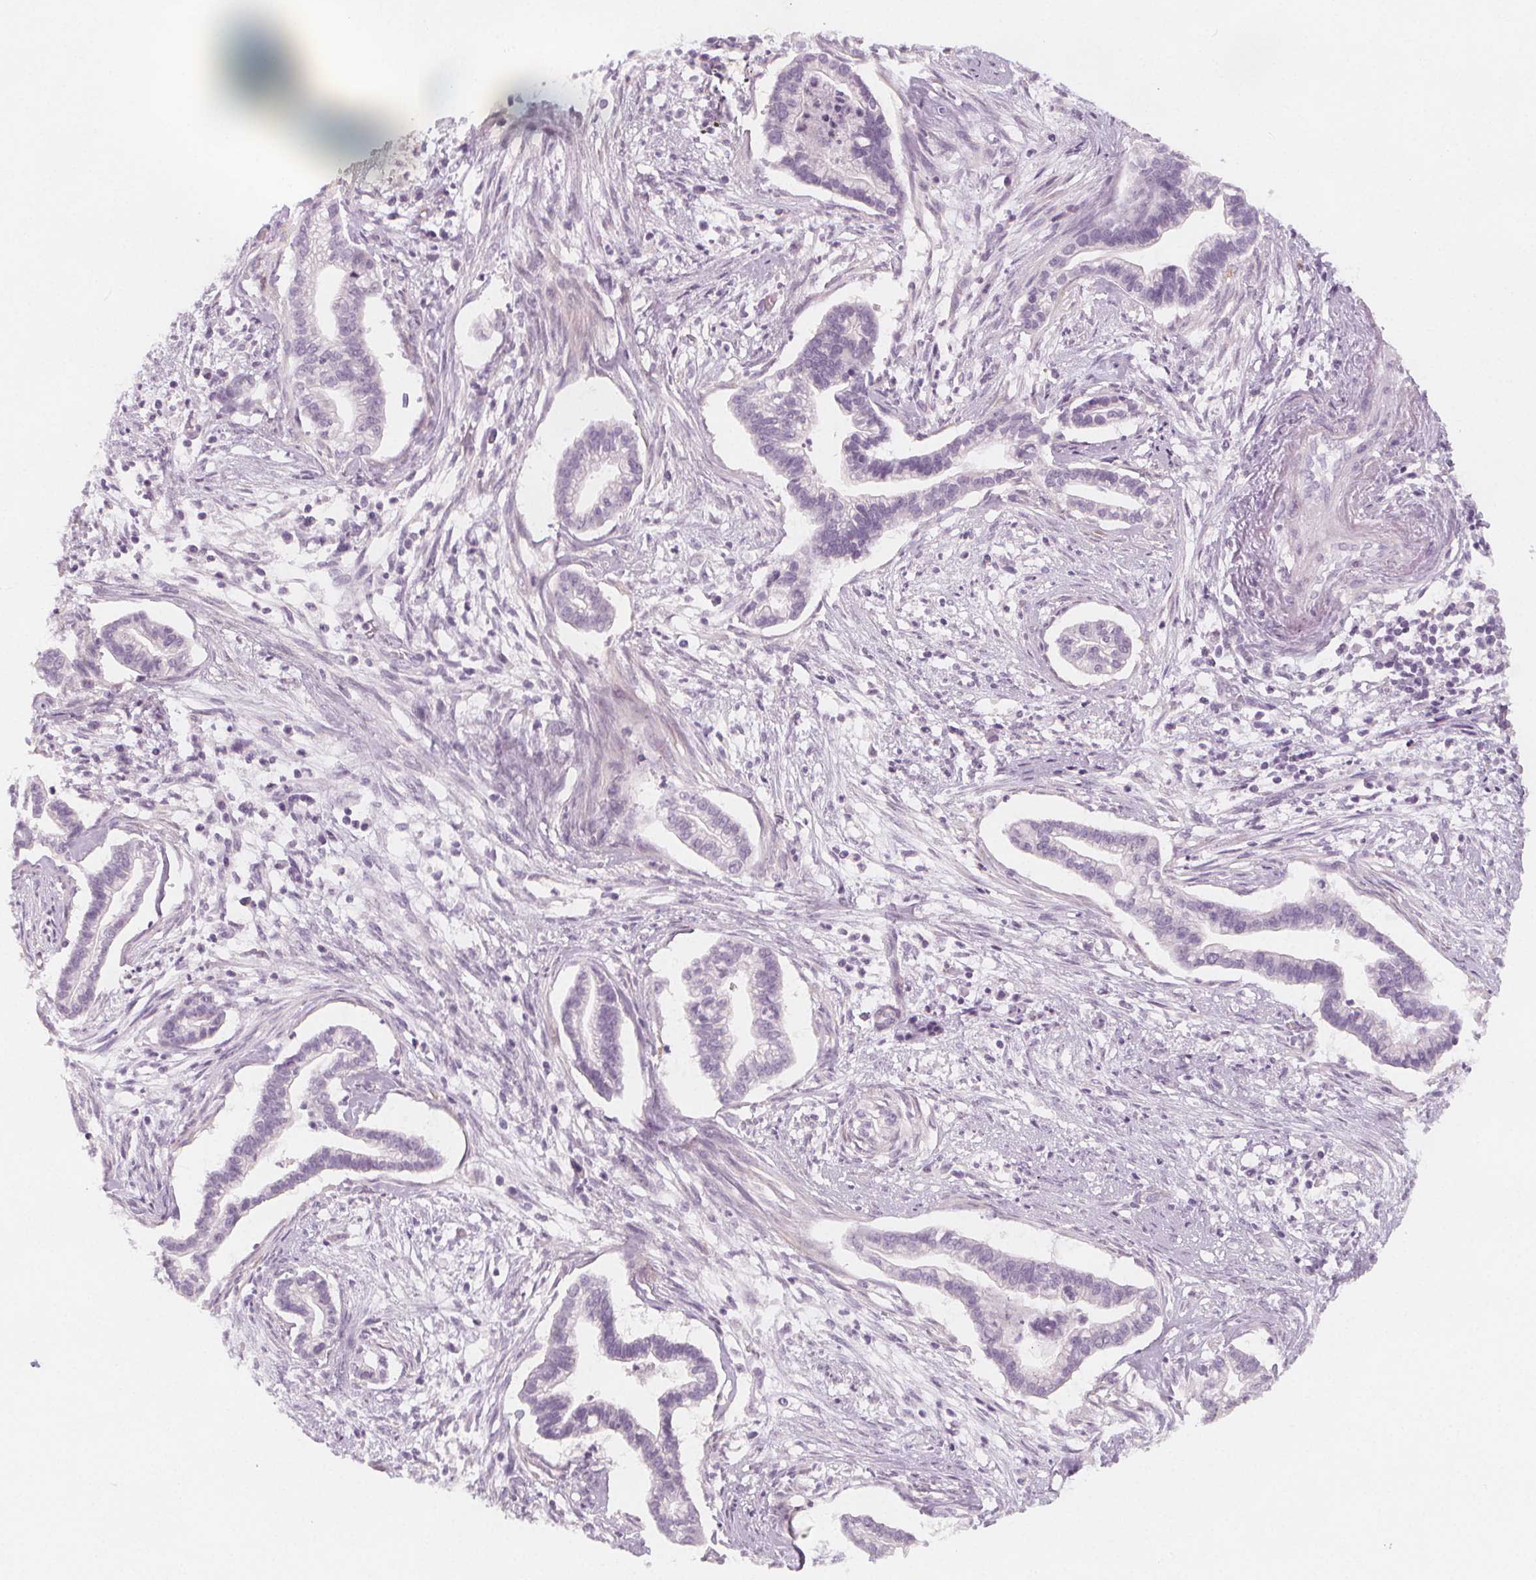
{"staining": {"intensity": "negative", "quantity": "none", "location": "none"}, "tissue": "cervical cancer", "cell_type": "Tumor cells", "image_type": "cancer", "snomed": [{"axis": "morphology", "description": "Adenocarcinoma, NOS"}, {"axis": "topography", "description": "Cervix"}], "caption": "An immunohistochemistry micrograph of adenocarcinoma (cervical) is shown. There is no staining in tumor cells of adenocarcinoma (cervical).", "gene": "MAP1A", "patient": {"sex": "female", "age": 62}}